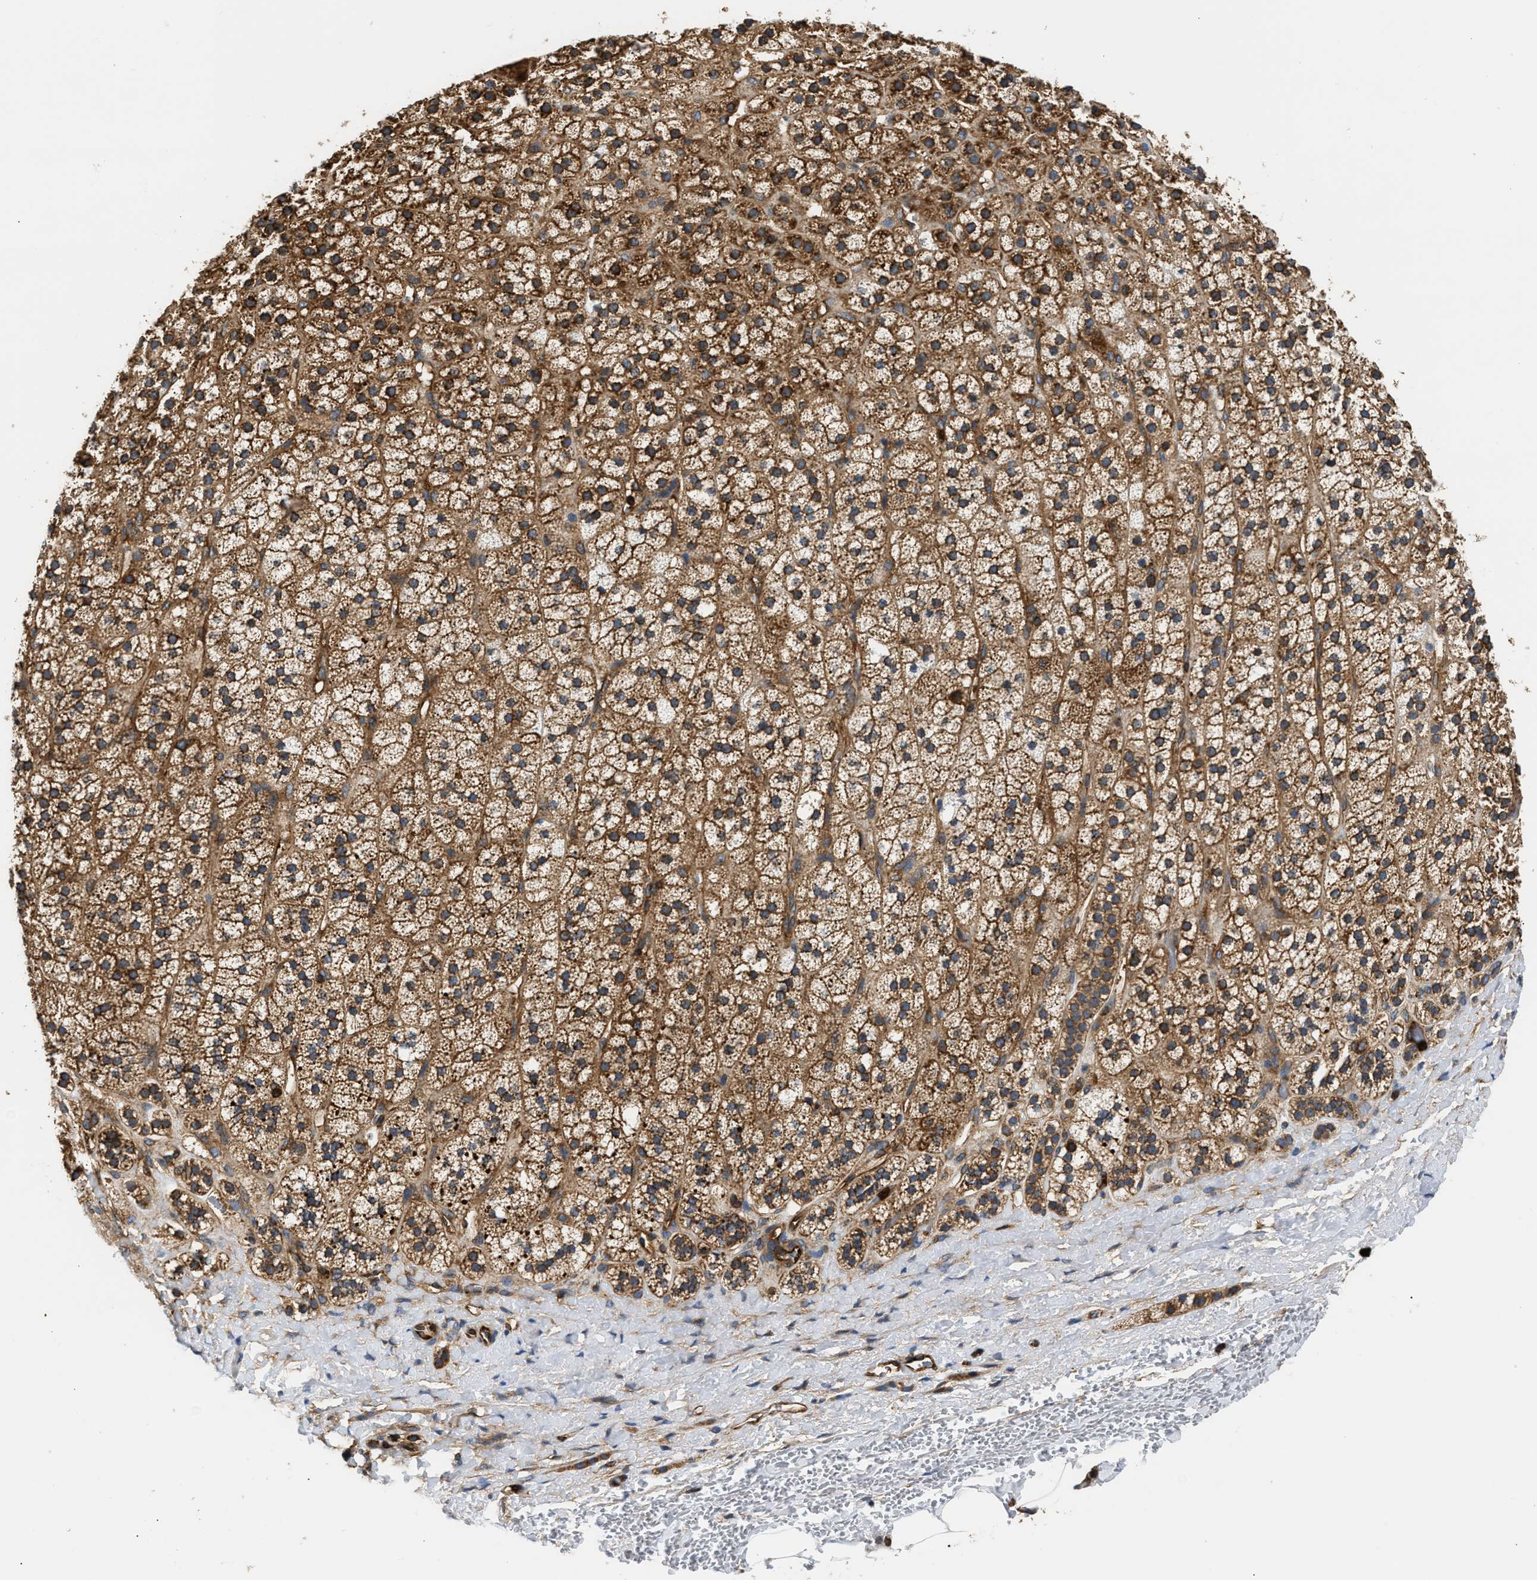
{"staining": {"intensity": "moderate", "quantity": ">75%", "location": "cytoplasmic/membranous"}, "tissue": "adrenal gland", "cell_type": "Glandular cells", "image_type": "normal", "snomed": [{"axis": "morphology", "description": "Normal tissue, NOS"}, {"axis": "topography", "description": "Adrenal gland"}], "caption": "Protein expression analysis of benign human adrenal gland reveals moderate cytoplasmic/membranous expression in approximately >75% of glandular cells.", "gene": "SAMD9L", "patient": {"sex": "male", "age": 56}}